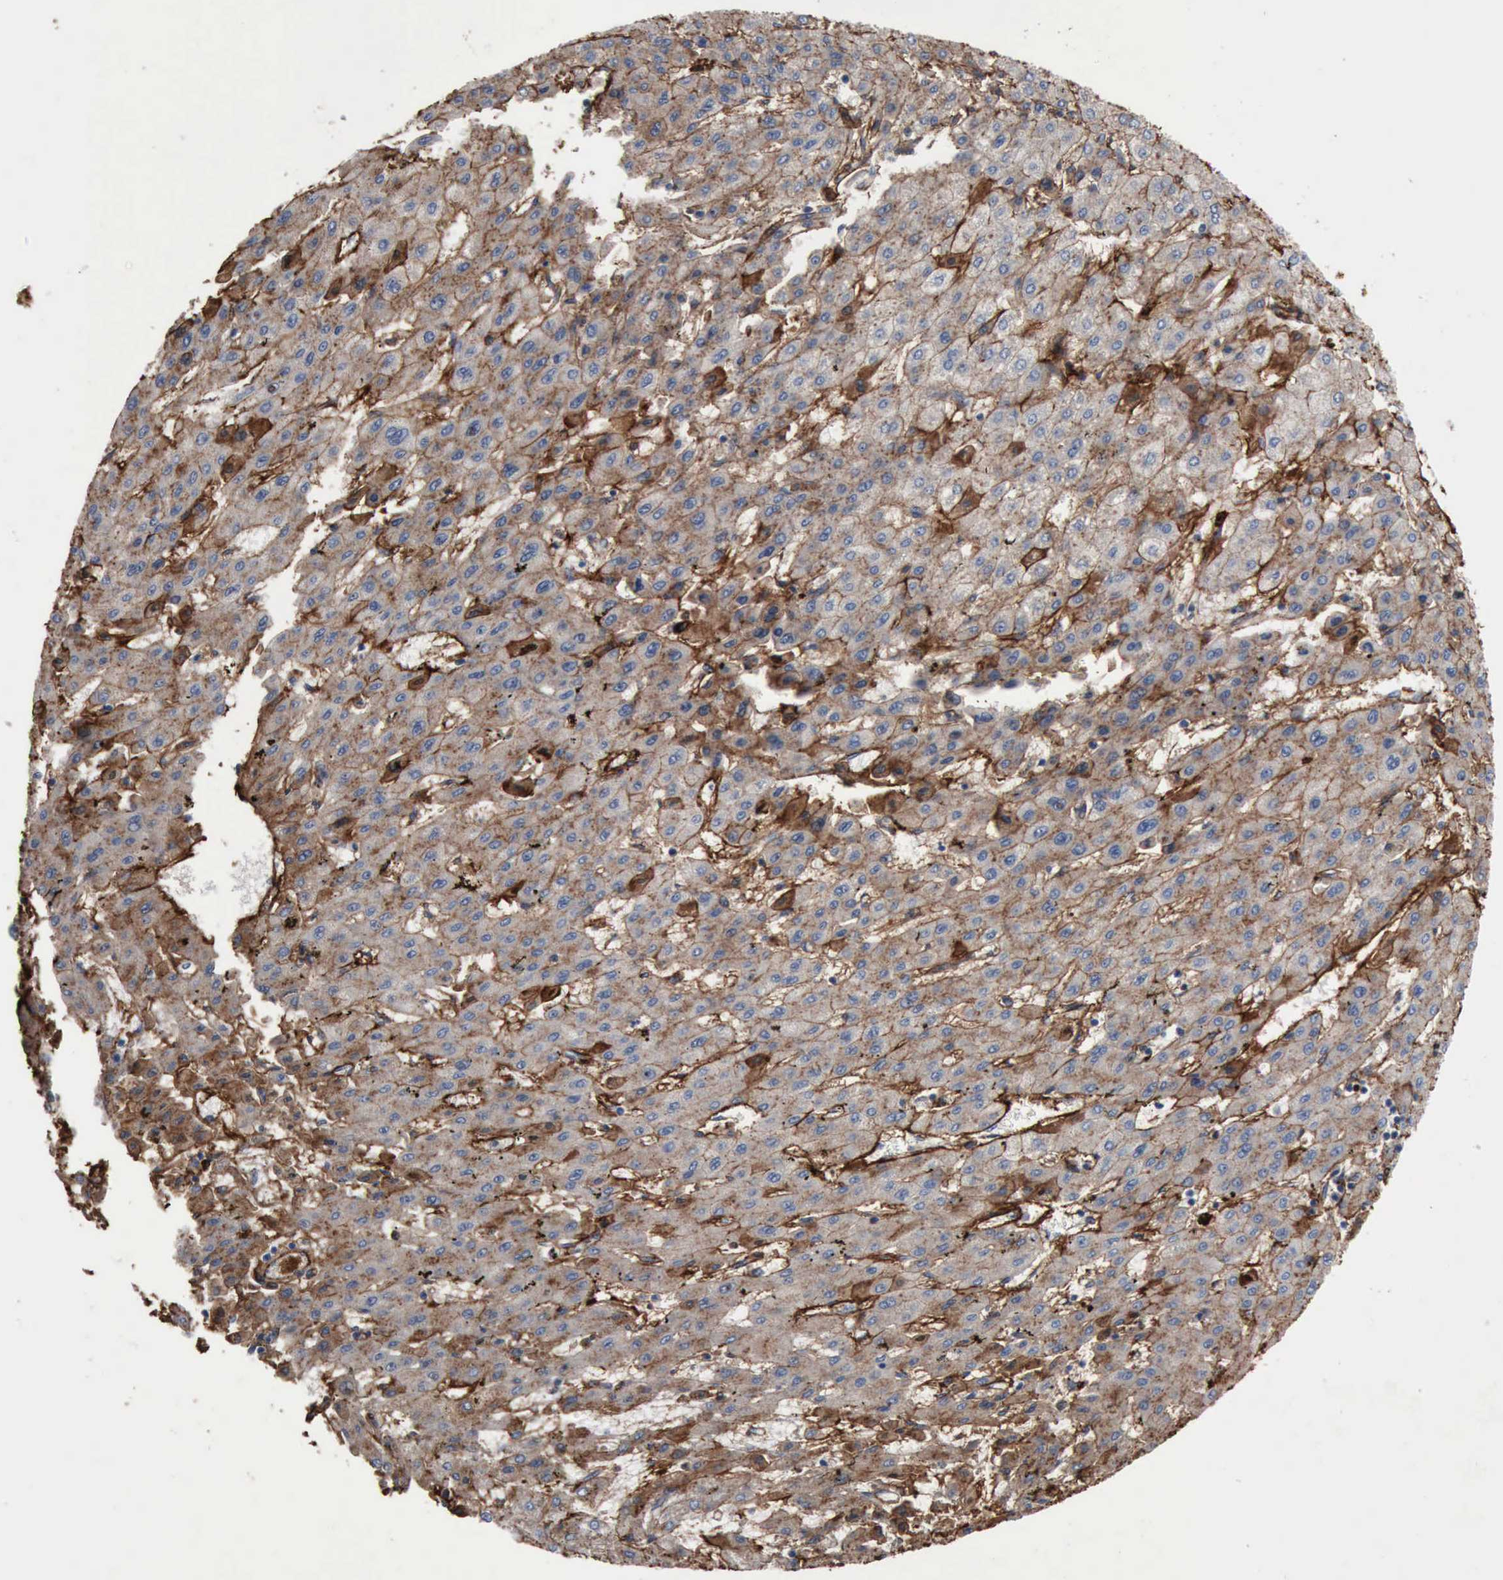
{"staining": {"intensity": "moderate", "quantity": "25%-75%", "location": "cytoplasmic/membranous"}, "tissue": "liver cancer", "cell_type": "Tumor cells", "image_type": "cancer", "snomed": [{"axis": "morphology", "description": "Carcinoma, Hepatocellular, NOS"}, {"axis": "topography", "description": "Liver"}], "caption": "Brown immunohistochemical staining in liver cancer shows moderate cytoplasmic/membranous positivity in approximately 25%-75% of tumor cells.", "gene": "FN1", "patient": {"sex": "female", "age": 52}}